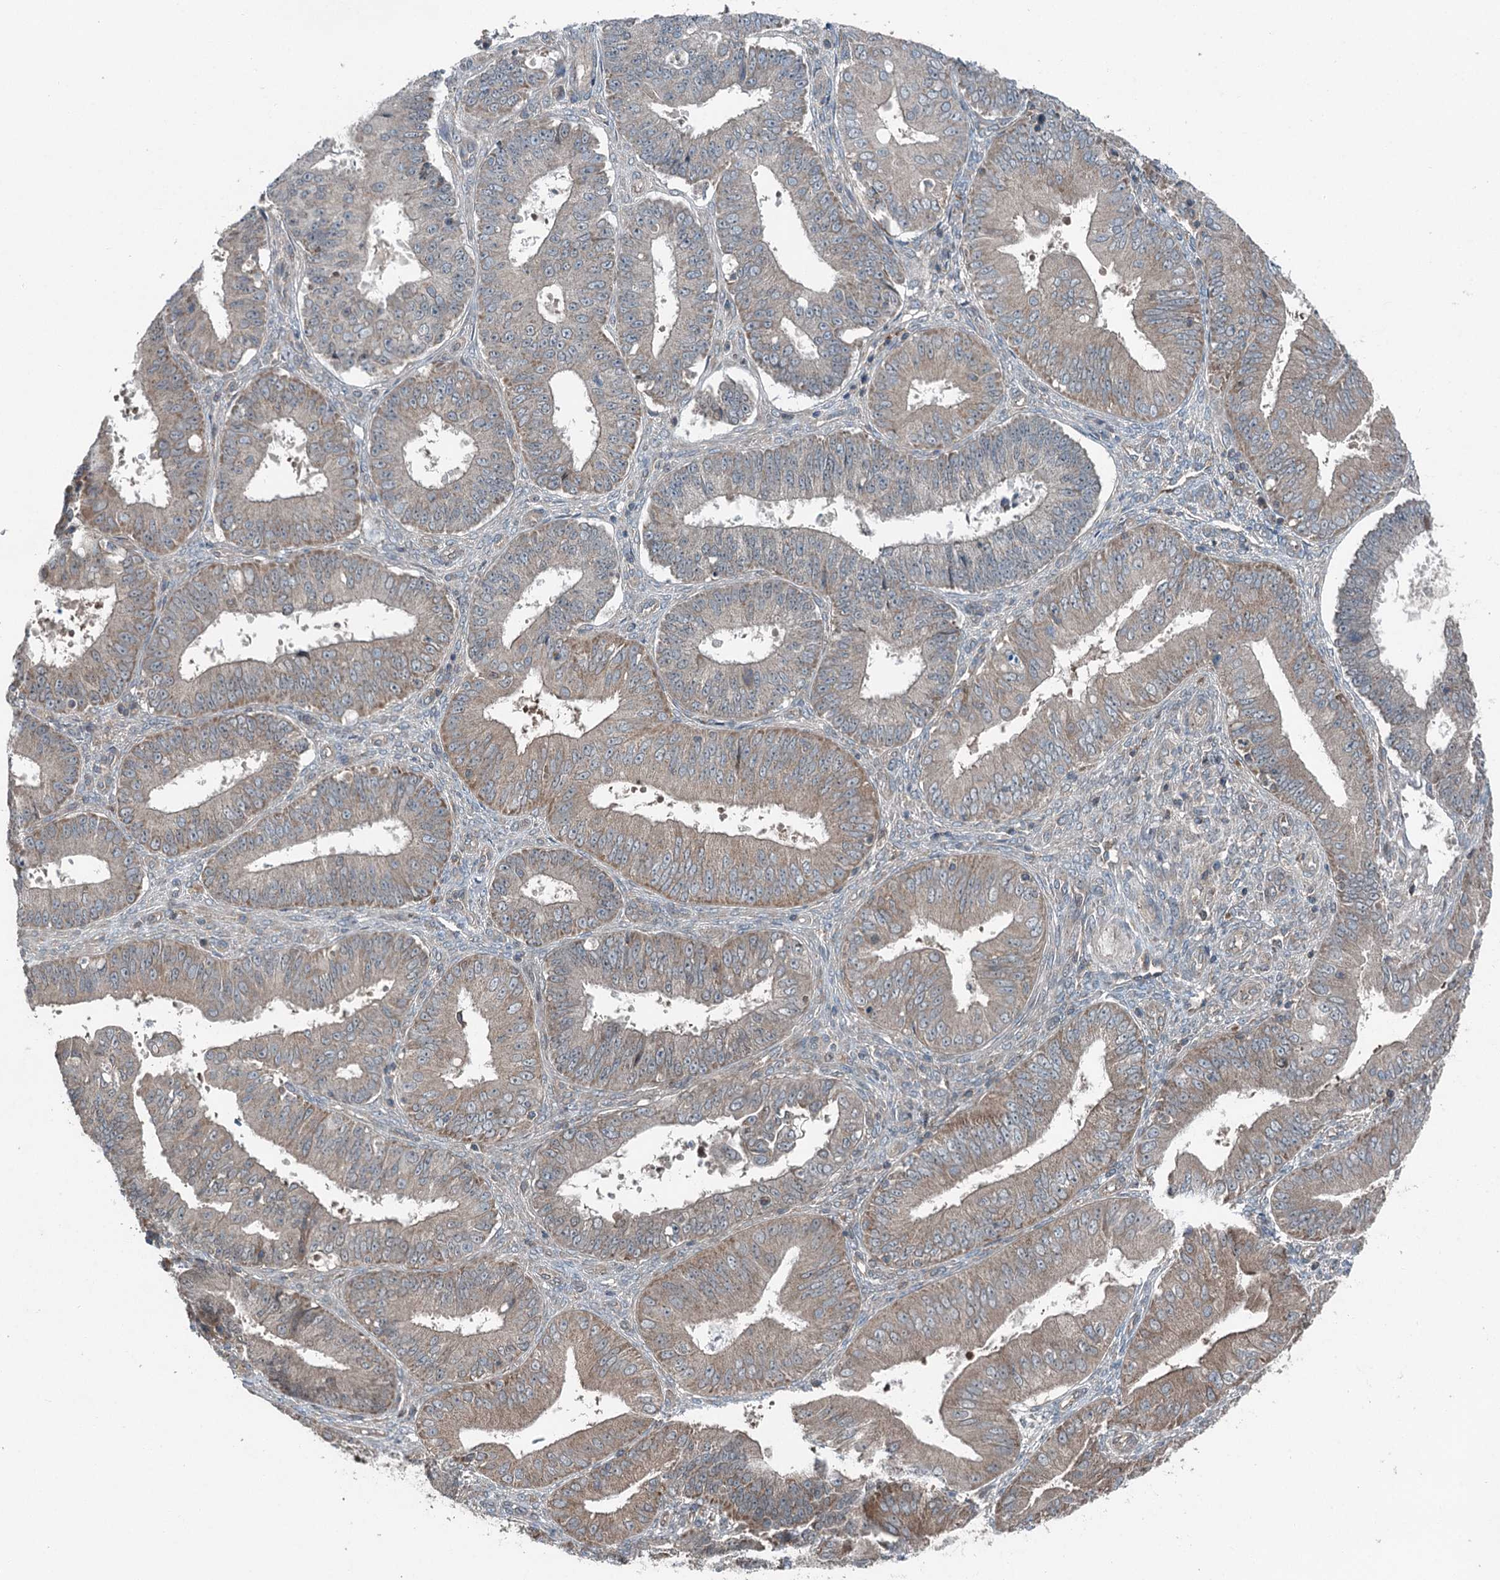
{"staining": {"intensity": "moderate", "quantity": "25%-75%", "location": "cytoplasmic/membranous"}, "tissue": "ovarian cancer", "cell_type": "Tumor cells", "image_type": "cancer", "snomed": [{"axis": "morphology", "description": "Carcinoma, endometroid"}, {"axis": "topography", "description": "Appendix"}, {"axis": "topography", "description": "Ovary"}], "caption": "Ovarian cancer (endometroid carcinoma) stained for a protein (brown) exhibits moderate cytoplasmic/membranous positive expression in about 25%-75% of tumor cells.", "gene": "SKIC3", "patient": {"sex": "female", "age": 42}}